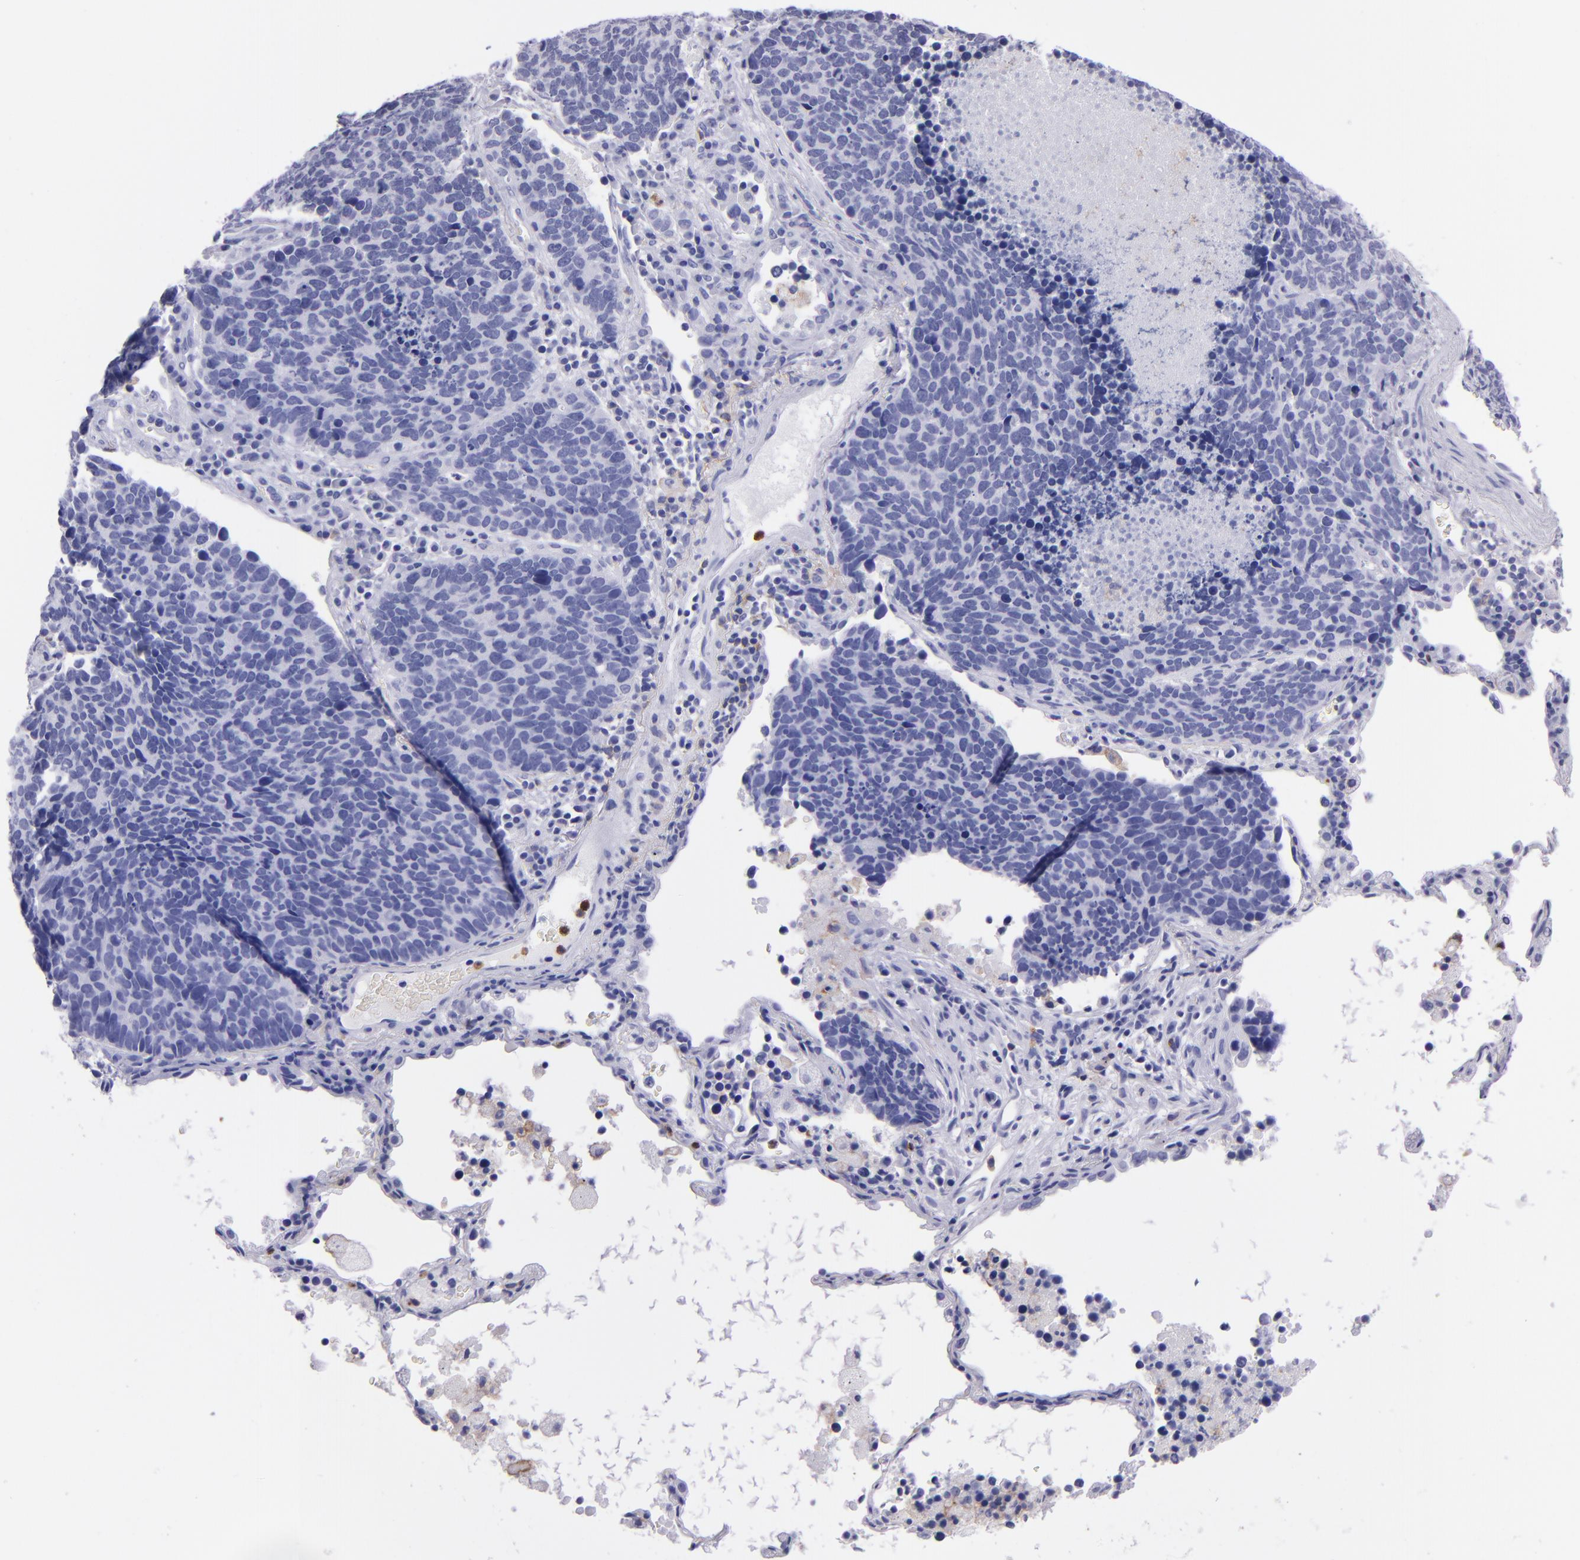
{"staining": {"intensity": "negative", "quantity": "none", "location": "none"}, "tissue": "lung cancer", "cell_type": "Tumor cells", "image_type": "cancer", "snomed": [{"axis": "morphology", "description": "Neoplasm, malignant, NOS"}, {"axis": "topography", "description": "Lung"}], "caption": "This is an immunohistochemistry image of lung cancer. There is no positivity in tumor cells.", "gene": "CR1", "patient": {"sex": "female", "age": 75}}